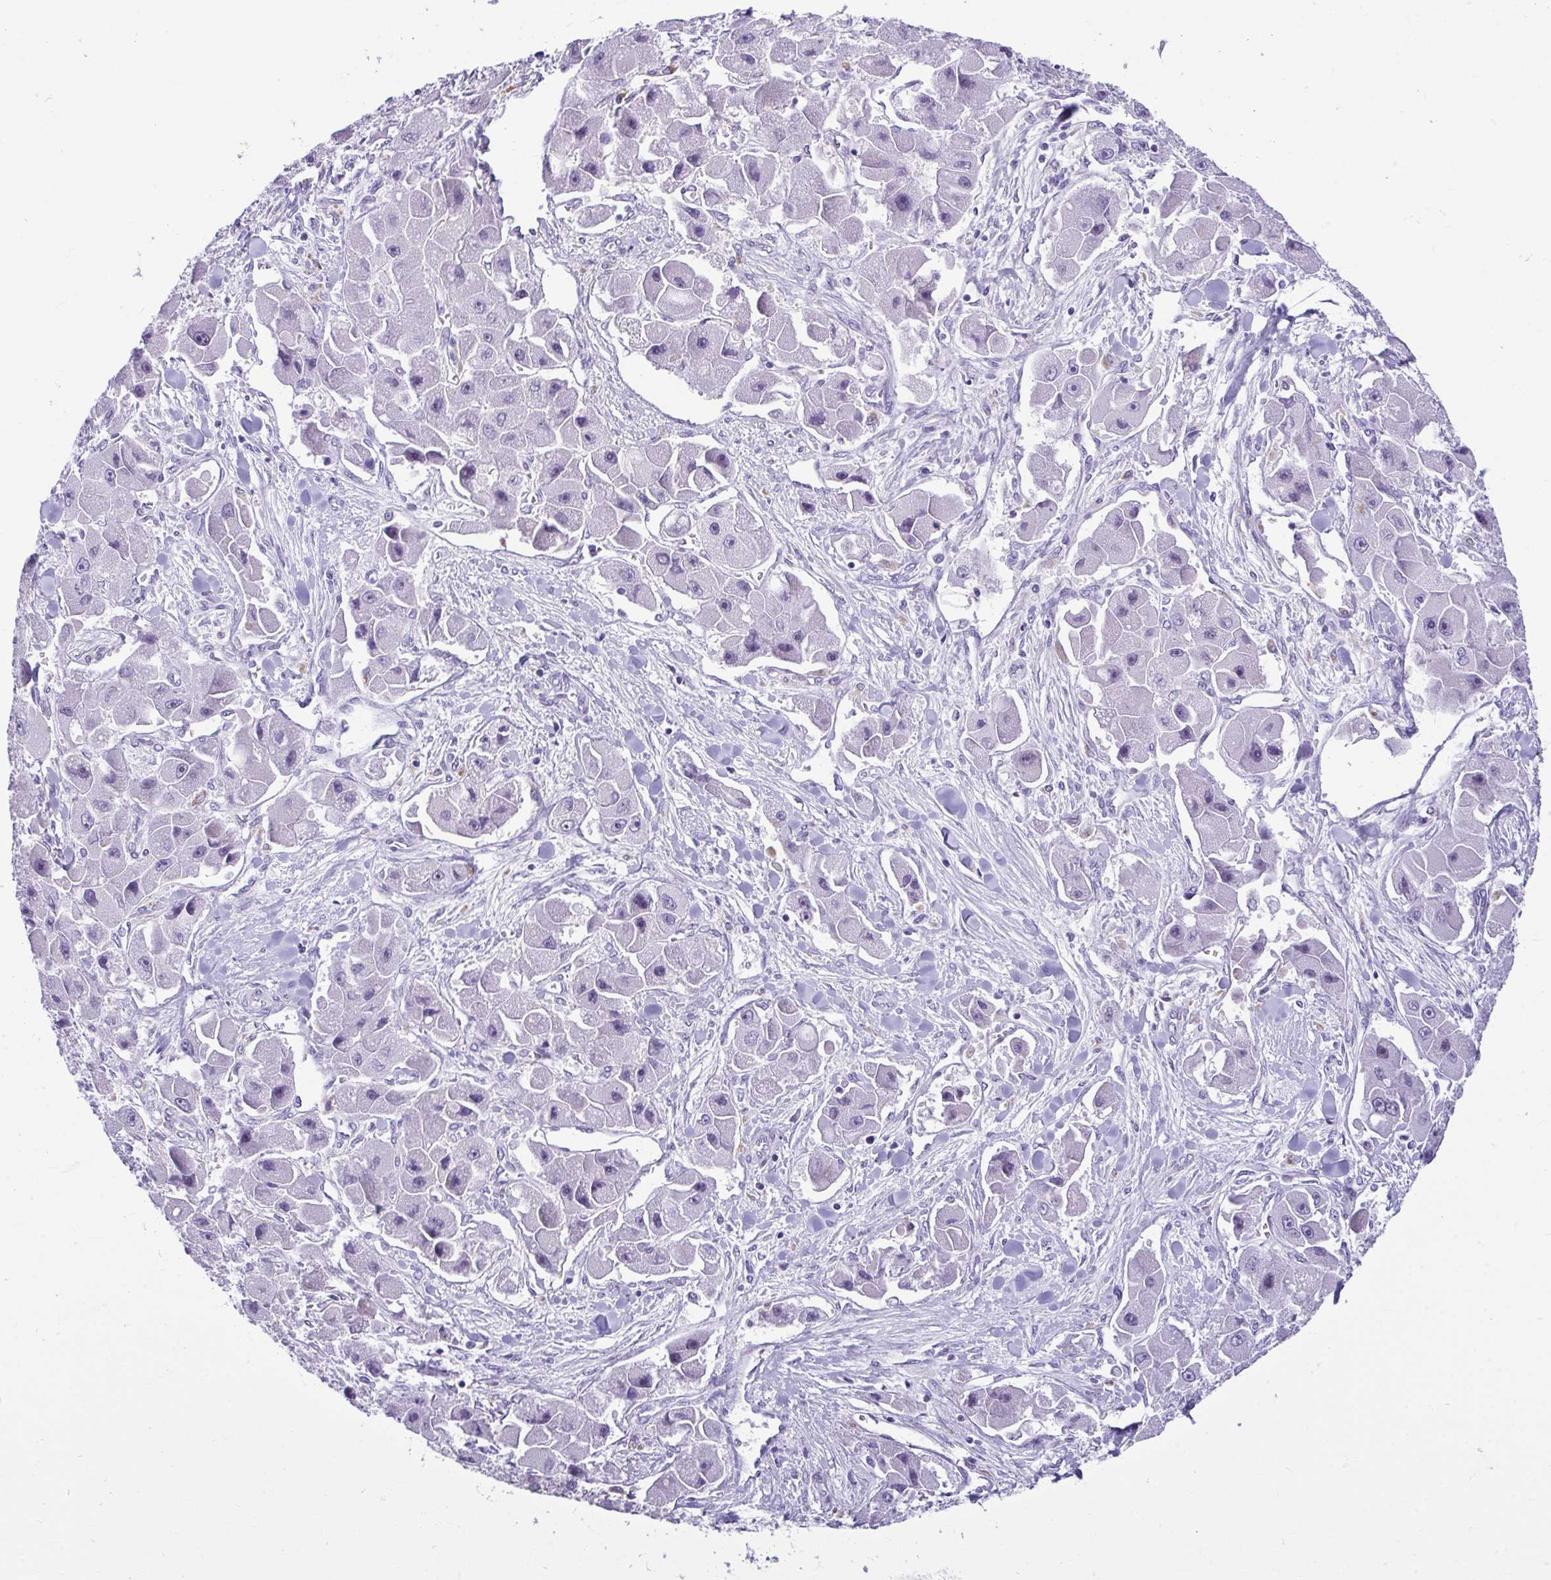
{"staining": {"intensity": "negative", "quantity": "none", "location": "none"}, "tissue": "liver cancer", "cell_type": "Tumor cells", "image_type": "cancer", "snomed": [{"axis": "morphology", "description": "Carcinoma, Hepatocellular, NOS"}, {"axis": "topography", "description": "Liver"}], "caption": "Immunohistochemistry photomicrograph of neoplastic tissue: liver cancer (hepatocellular carcinoma) stained with DAB displays no significant protein positivity in tumor cells.", "gene": "SERPINI1", "patient": {"sex": "male", "age": 24}}